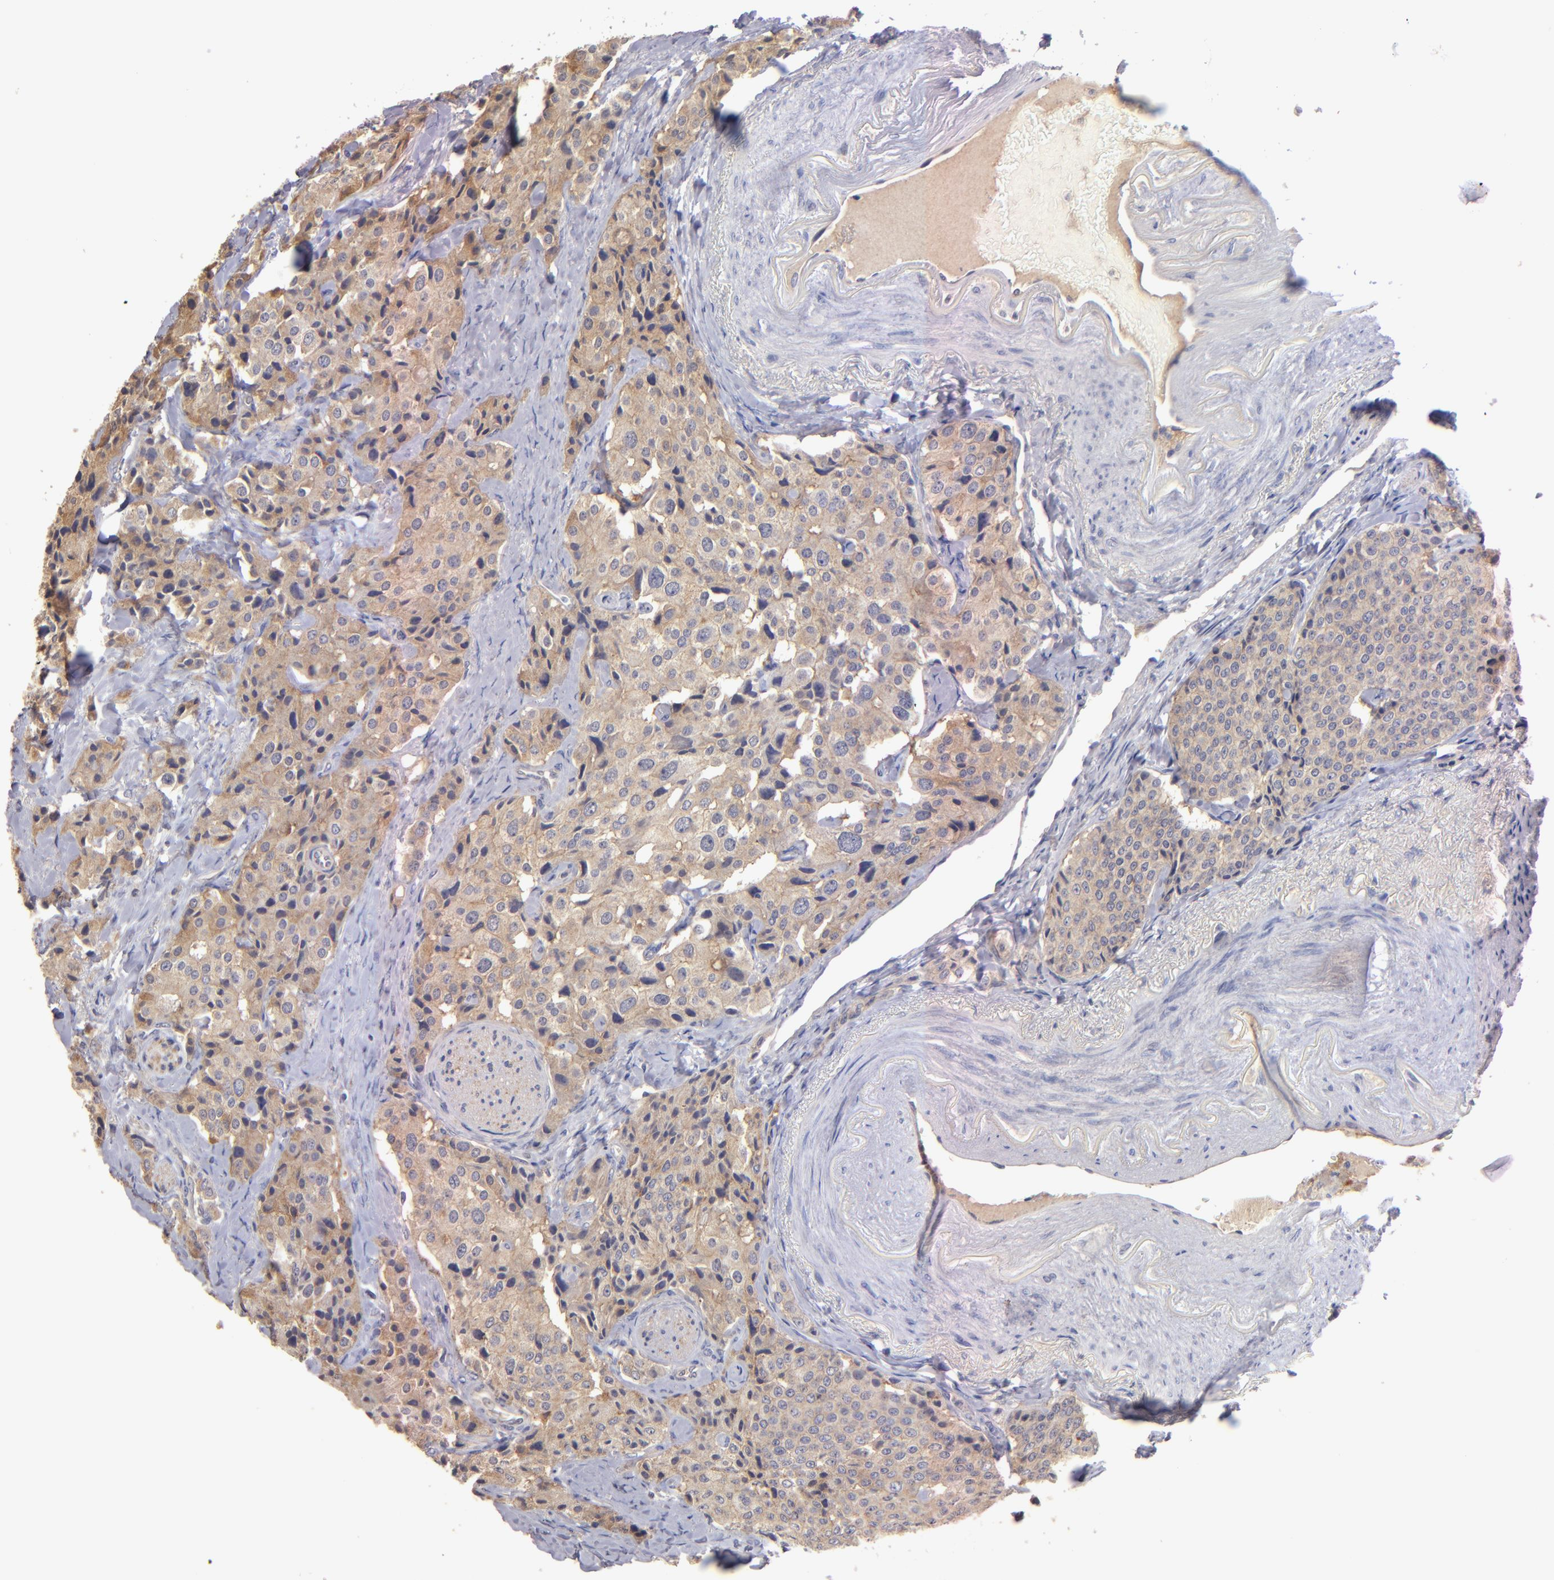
{"staining": {"intensity": "weak", "quantity": ">75%", "location": "cytoplasmic/membranous"}, "tissue": "carcinoid", "cell_type": "Tumor cells", "image_type": "cancer", "snomed": [{"axis": "morphology", "description": "Carcinoid, malignant, NOS"}, {"axis": "topography", "description": "Colon"}], "caption": "Weak cytoplasmic/membranous expression is present in about >75% of tumor cells in carcinoid. Ihc stains the protein in brown and the nuclei are stained blue.", "gene": "GNAZ", "patient": {"sex": "female", "age": 61}}